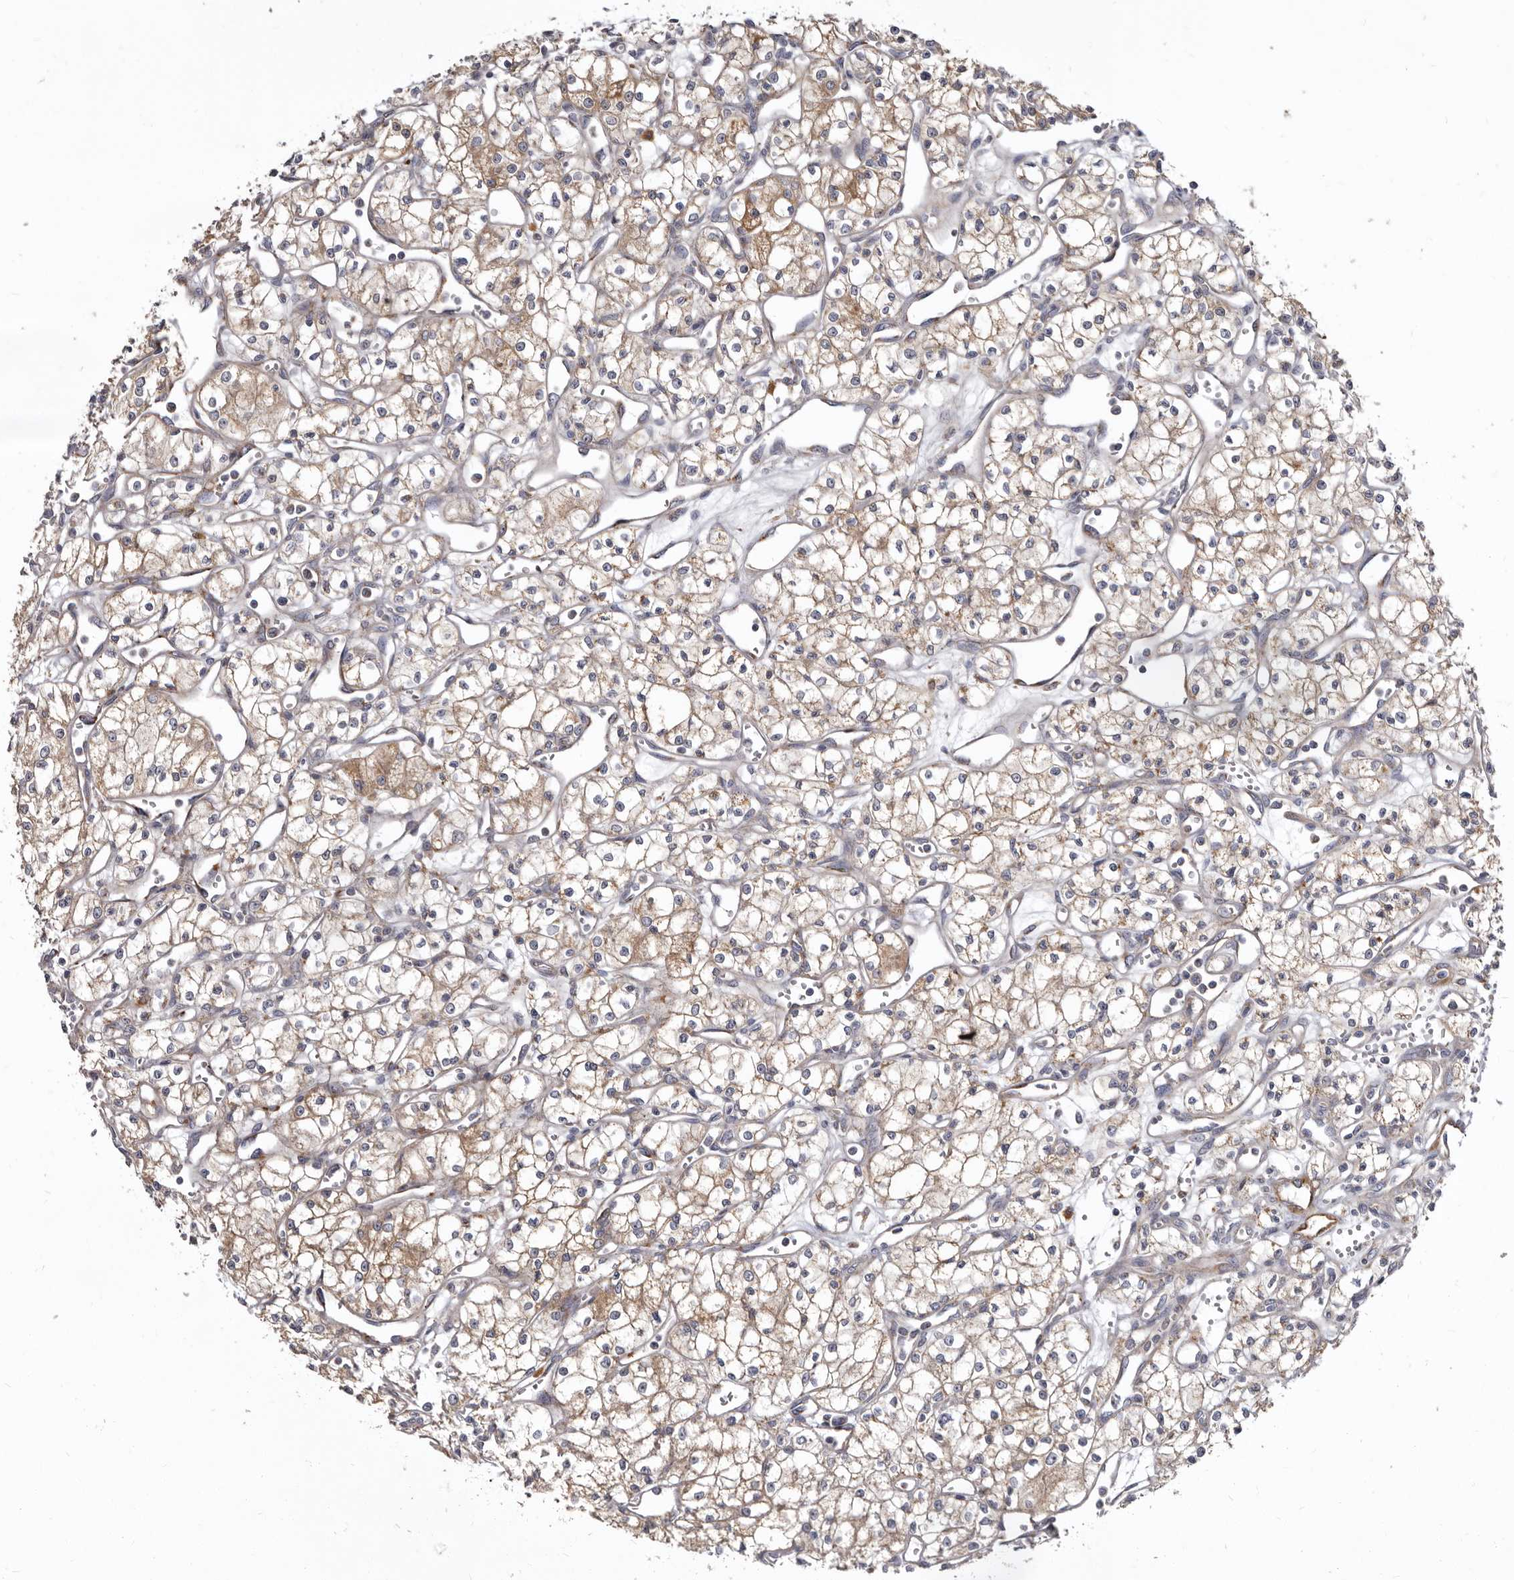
{"staining": {"intensity": "moderate", "quantity": "25%-75%", "location": "cytoplasmic/membranous"}, "tissue": "renal cancer", "cell_type": "Tumor cells", "image_type": "cancer", "snomed": [{"axis": "morphology", "description": "Adenocarcinoma, NOS"}, {"axis": "topography", "description": "Kidney"}], "caption": "This is a micrograph of IHC staining of adenocarcinoma (renal), which shows moderate expression in the cytoplasmic/membranous of tumor cells.", "gene": "FMO2", "patient": {"sex": "male", "age": 59}}